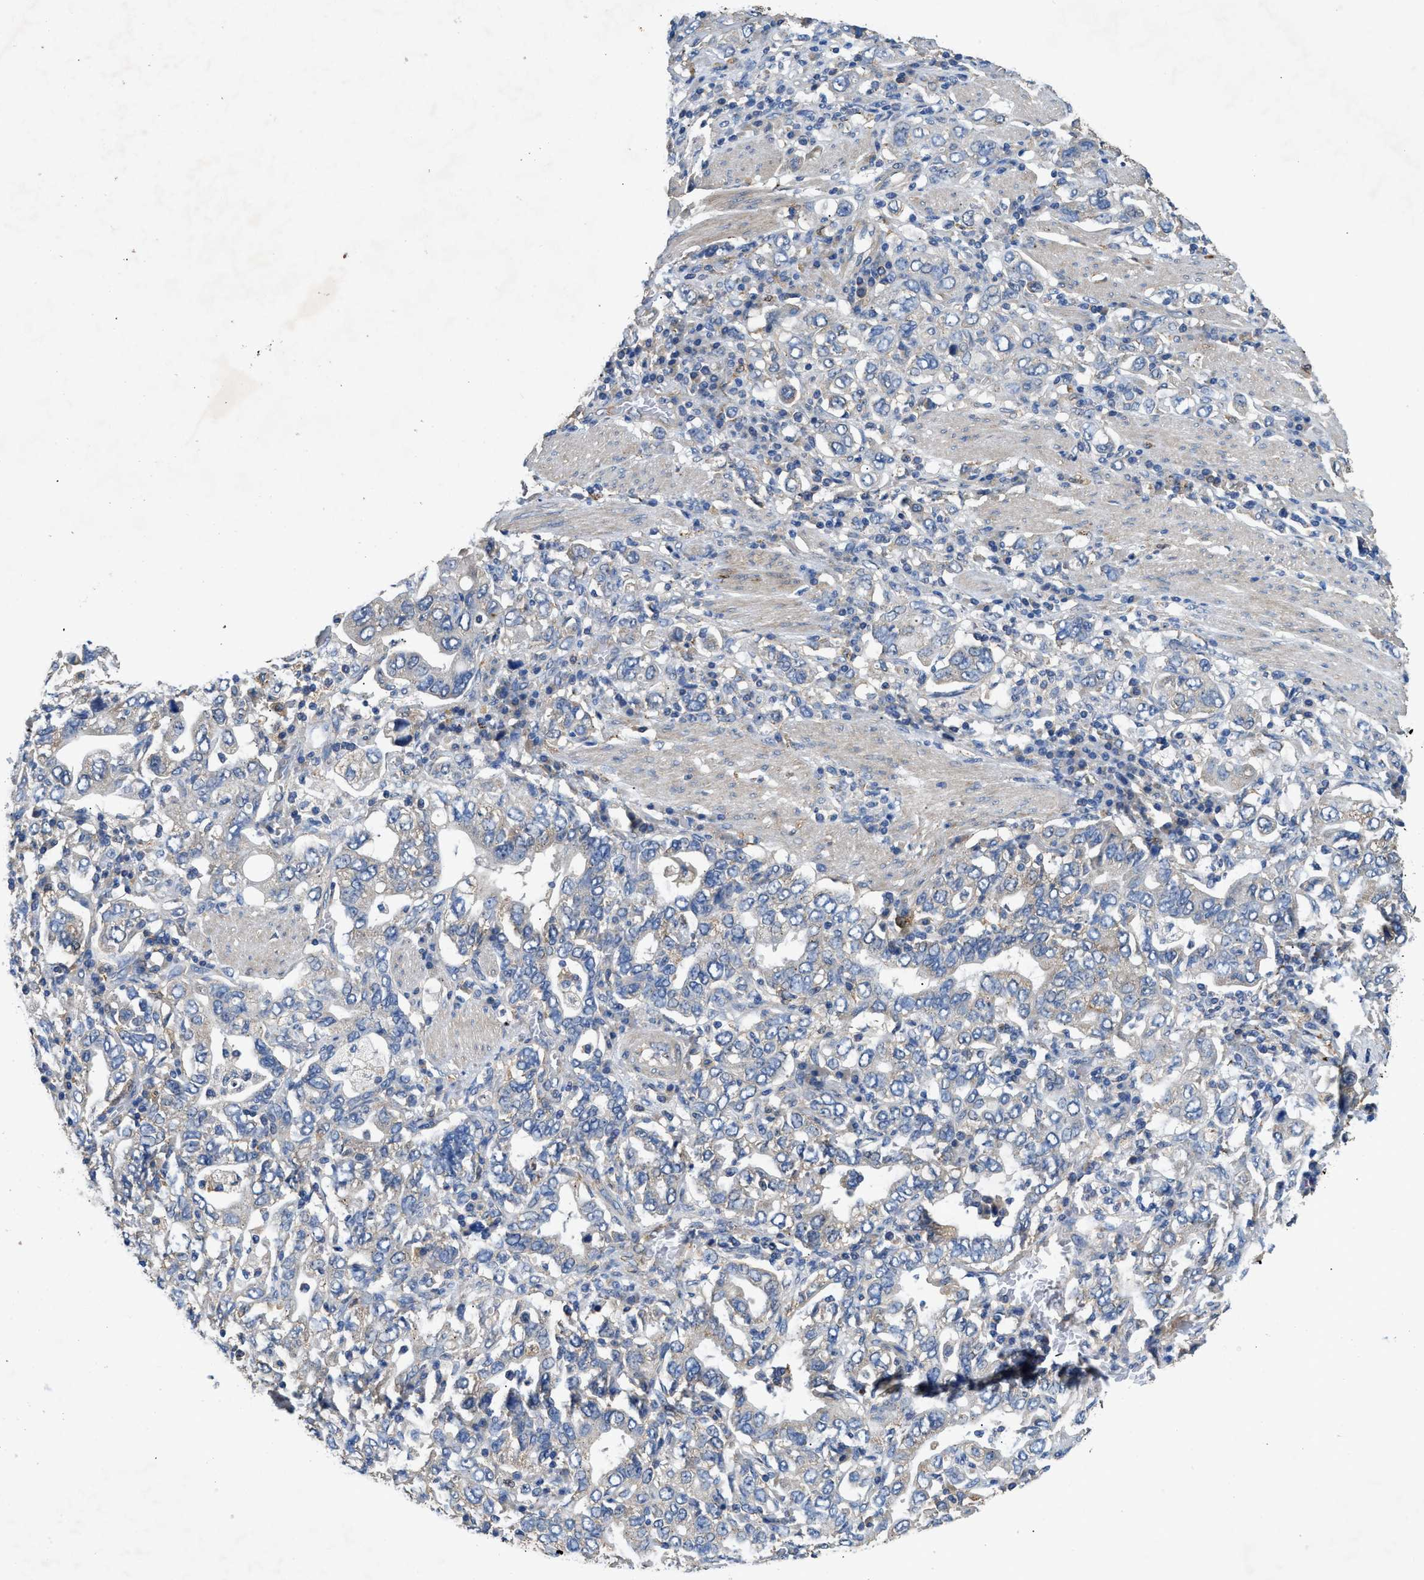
{"staining": {"intensity": "negative", "quantity": "none", "location": "none"}, "tissue": "stomach cancer", "cell_type": "Tumor cells", "image_type": "cancer", "snomed": [{"axis": "morphology", "description": "Adenocarcinoma, NOS"}, {"axis": "topography", "description": "Stomach, upper"}], "caption": "Tumor cells are negative for protein expression in human stomach adenocarcinoma.", "gene": "CDK15", "patient": {"sex": "male", "age": 62}}